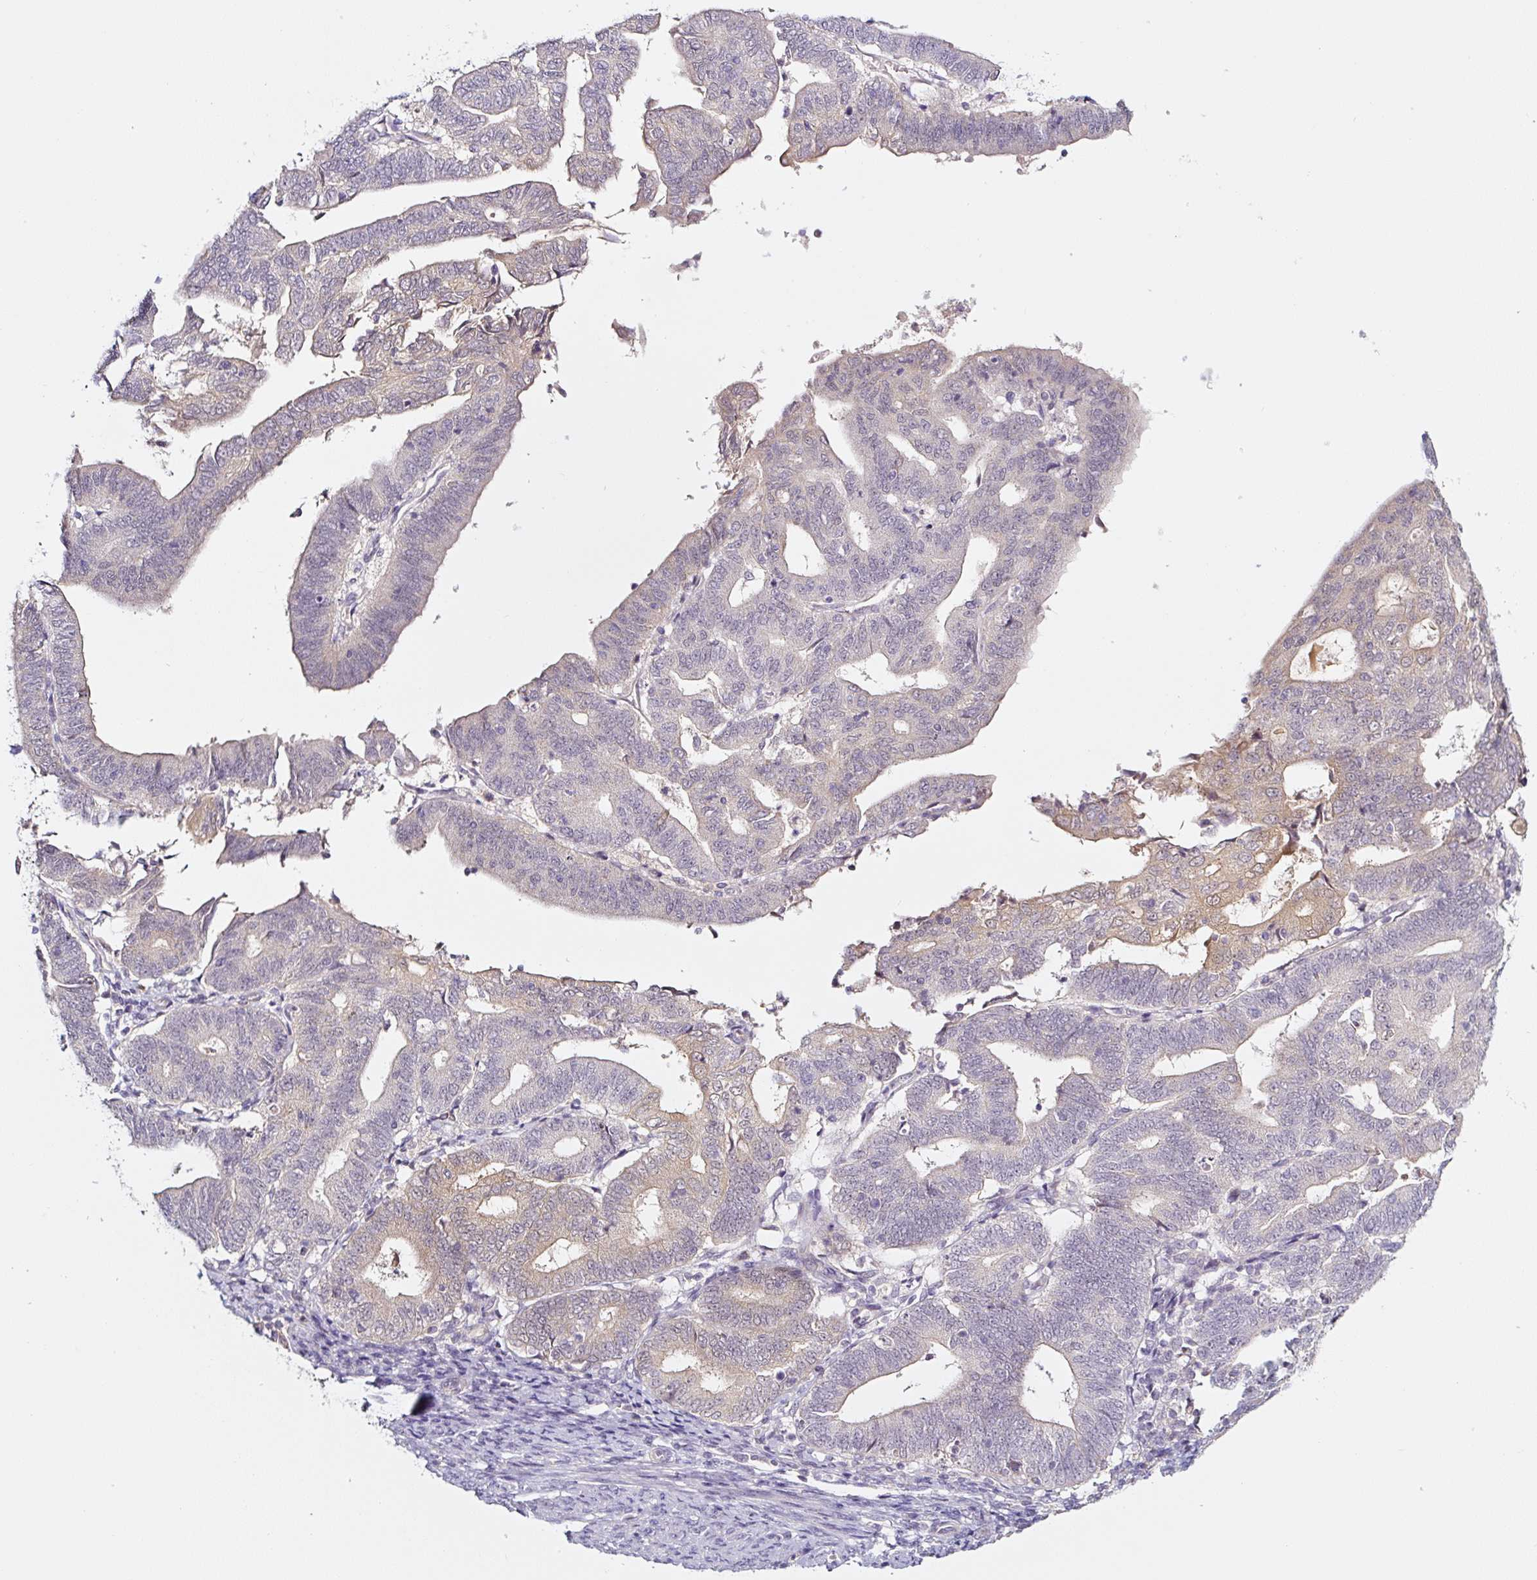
{"staining": {"intensity": "weak", "quantity": "<25%", "location": "cytoplasmic/membranous"}, "tissue": "endometrial cancer", "cell_type": "Tumor cells", "image_type": "cancer", "snomed": [{"axis": "morphology", "description": "Adenocarcinoma, NOS"}, {"axis": "topography", "description": "Endometrium"}], "caption": "DAB immunohistochemical staining of adenocarcinoma (endometrial) exhibits no significant expression in tumor cells.", "gene": "PRKAA2", "patient": {"sex": "female", "age": 70}}